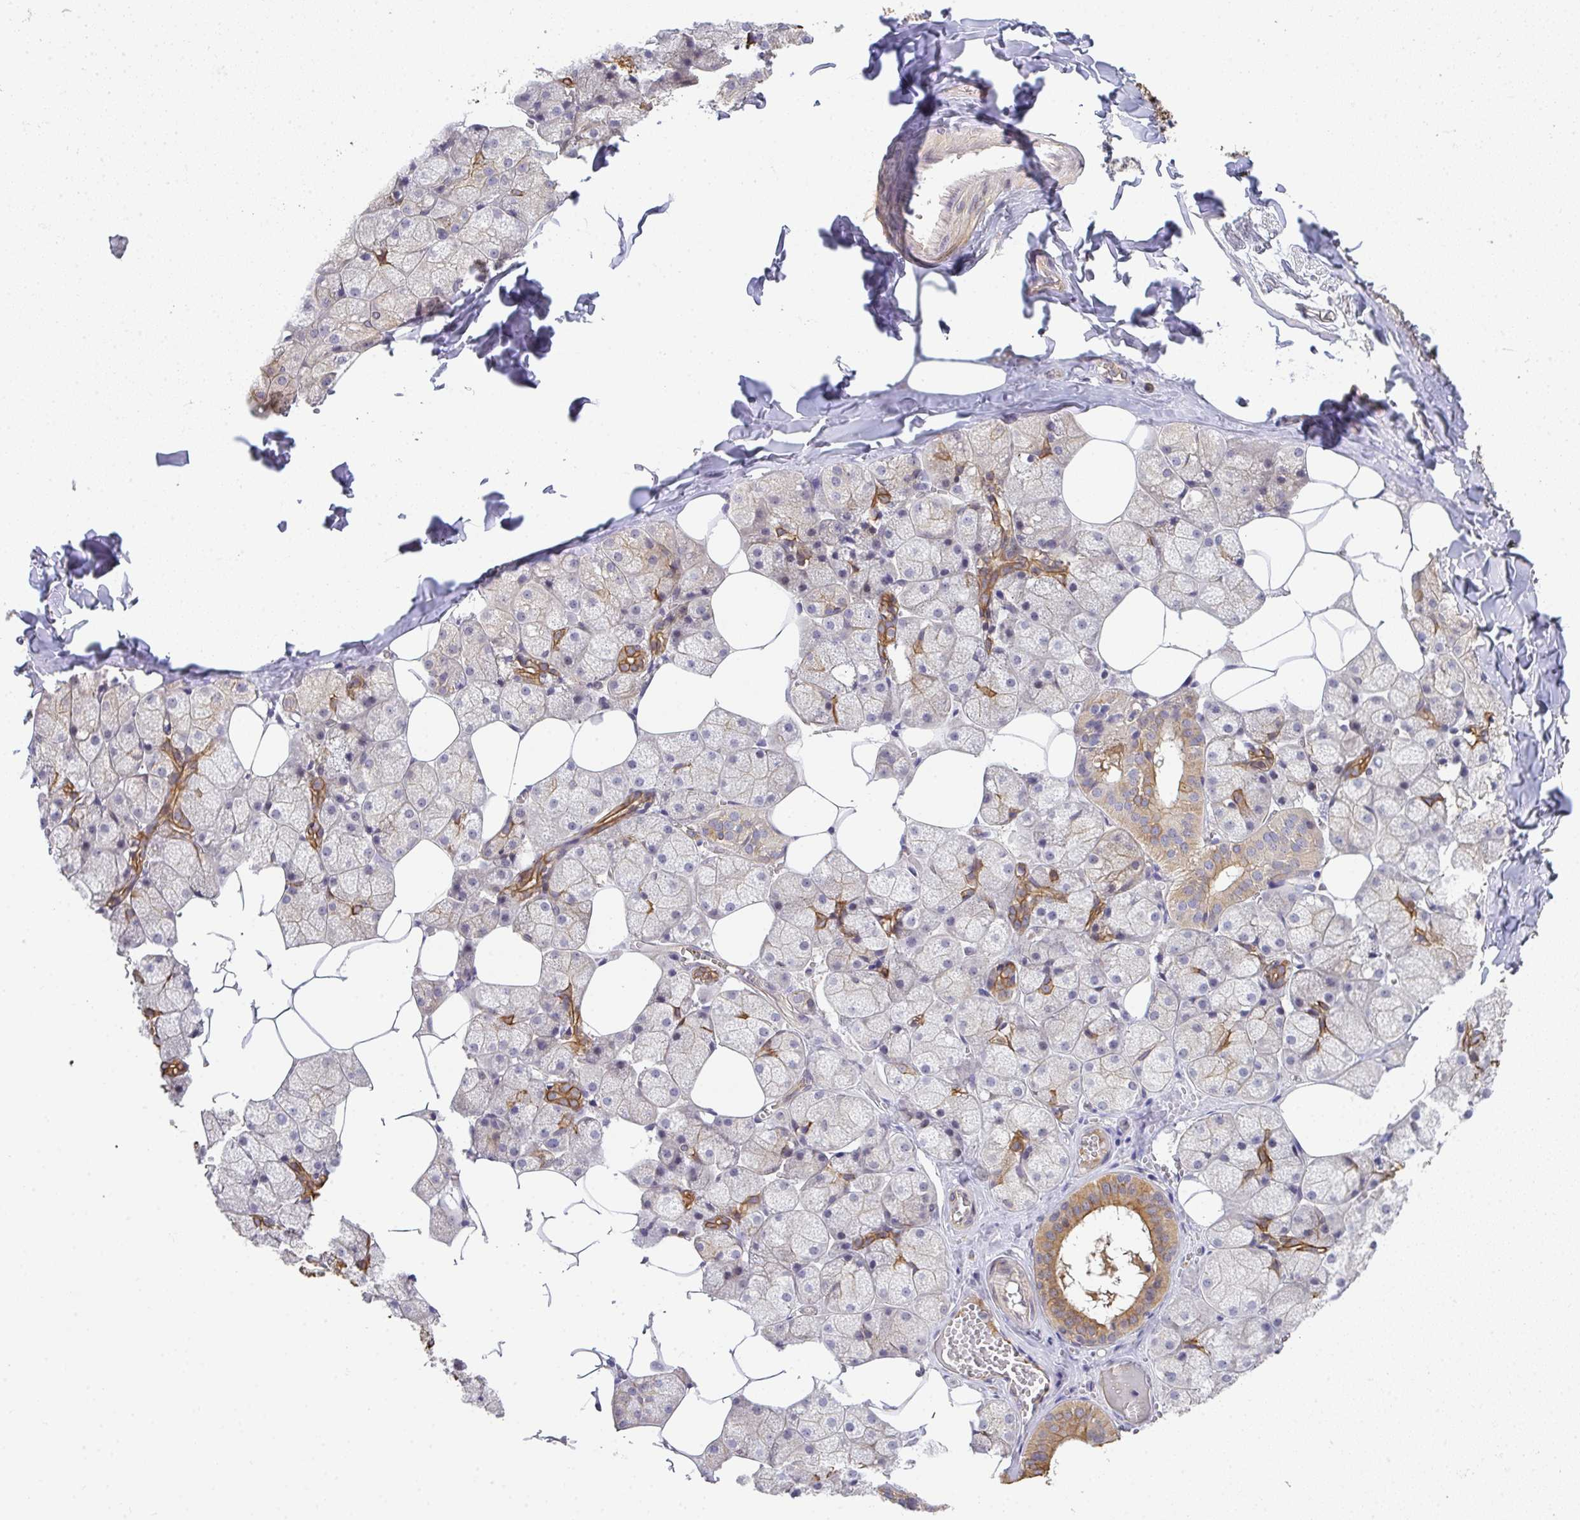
{"staining": {"intensity": "moderate", "quantity": "25%-75%", "location": "cytoplasmic/membranous"}, "tissue": "salivary gland", "cell_type": "Glandular cells", "image_type": "normal", "snomed": [{"axis": "morphology", "description": "Normal tissue, NOS"}, {"axis": "topography", "description": "Salivary gland"}, {"axis": "topography", "description": "Peripheral nerve tissue"}], "caption": "IHC (DAB (3,3'-diaminobenzidine)) staining of normal salivary gland reveals moderate cytoplasmic/membranous protein positivity in approximately 25%-75% of glandular cells. (Stains: DAB (3,3'-diaminobenzidine) in brown, nuclei in blue, Microscopy: brightfield microscopy at high magnification).", "gene": "EEF1AKMT1", "patient": {"sex": "male", "age": 38}}